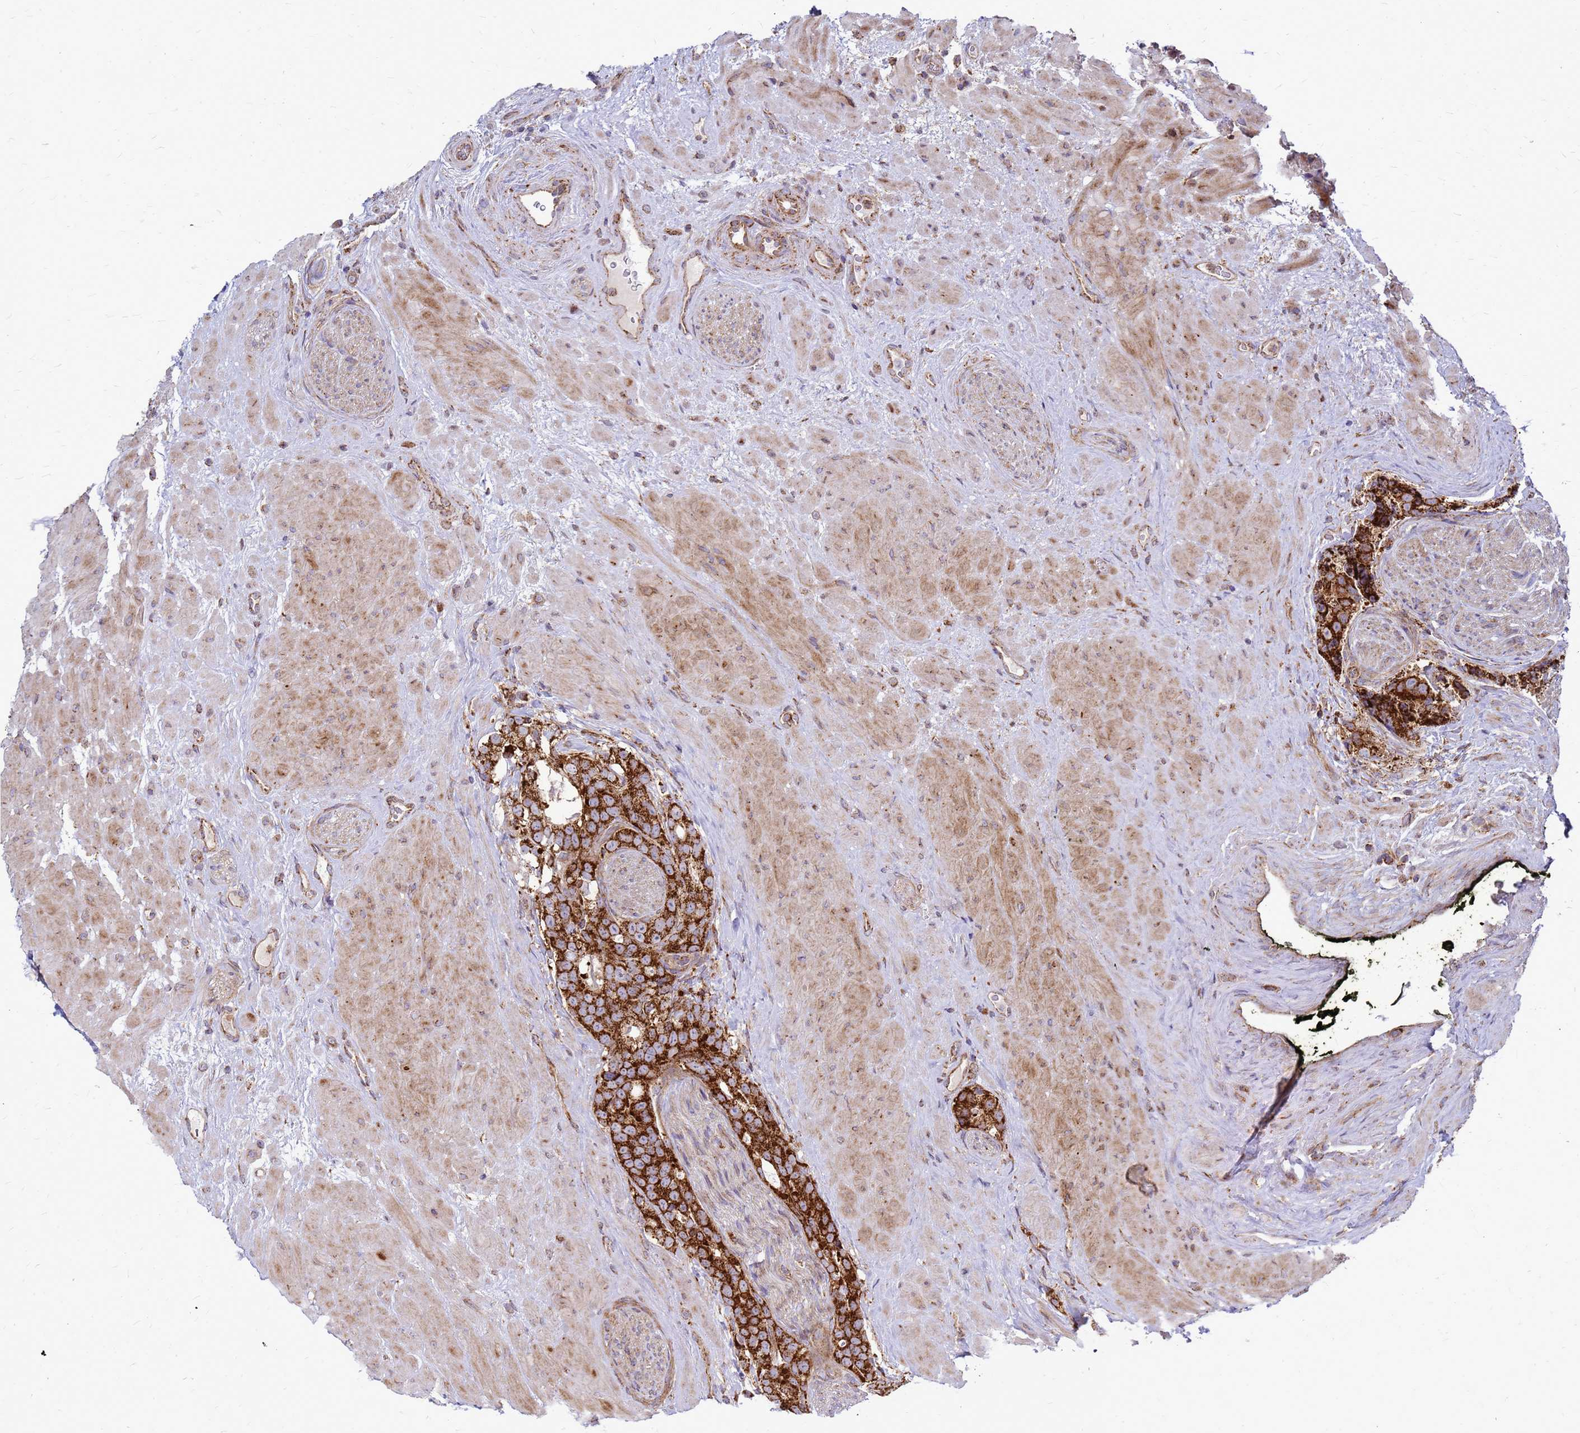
{"staining": {"intensity": "strong", "quantity": ">75%", "location": "cytoplasmic/membranous"}, "tissue": "prostate cancer", "cell_type": "Tumor cells", "image_type": "cancer", "snomed": [{"axis": "morphology", "description": "Adenocarcinoma, High grade"}, {"axis": "topography", "description": "Prostate"}], "caption": "Prostate cancer was stained to show a protein in brown. There is high levels of strong cytoplasmic/membranous staining in approximately >75% of tumor cells.", "gene": "FSTL4", "patient": {"sex": "male", "age": 74}}